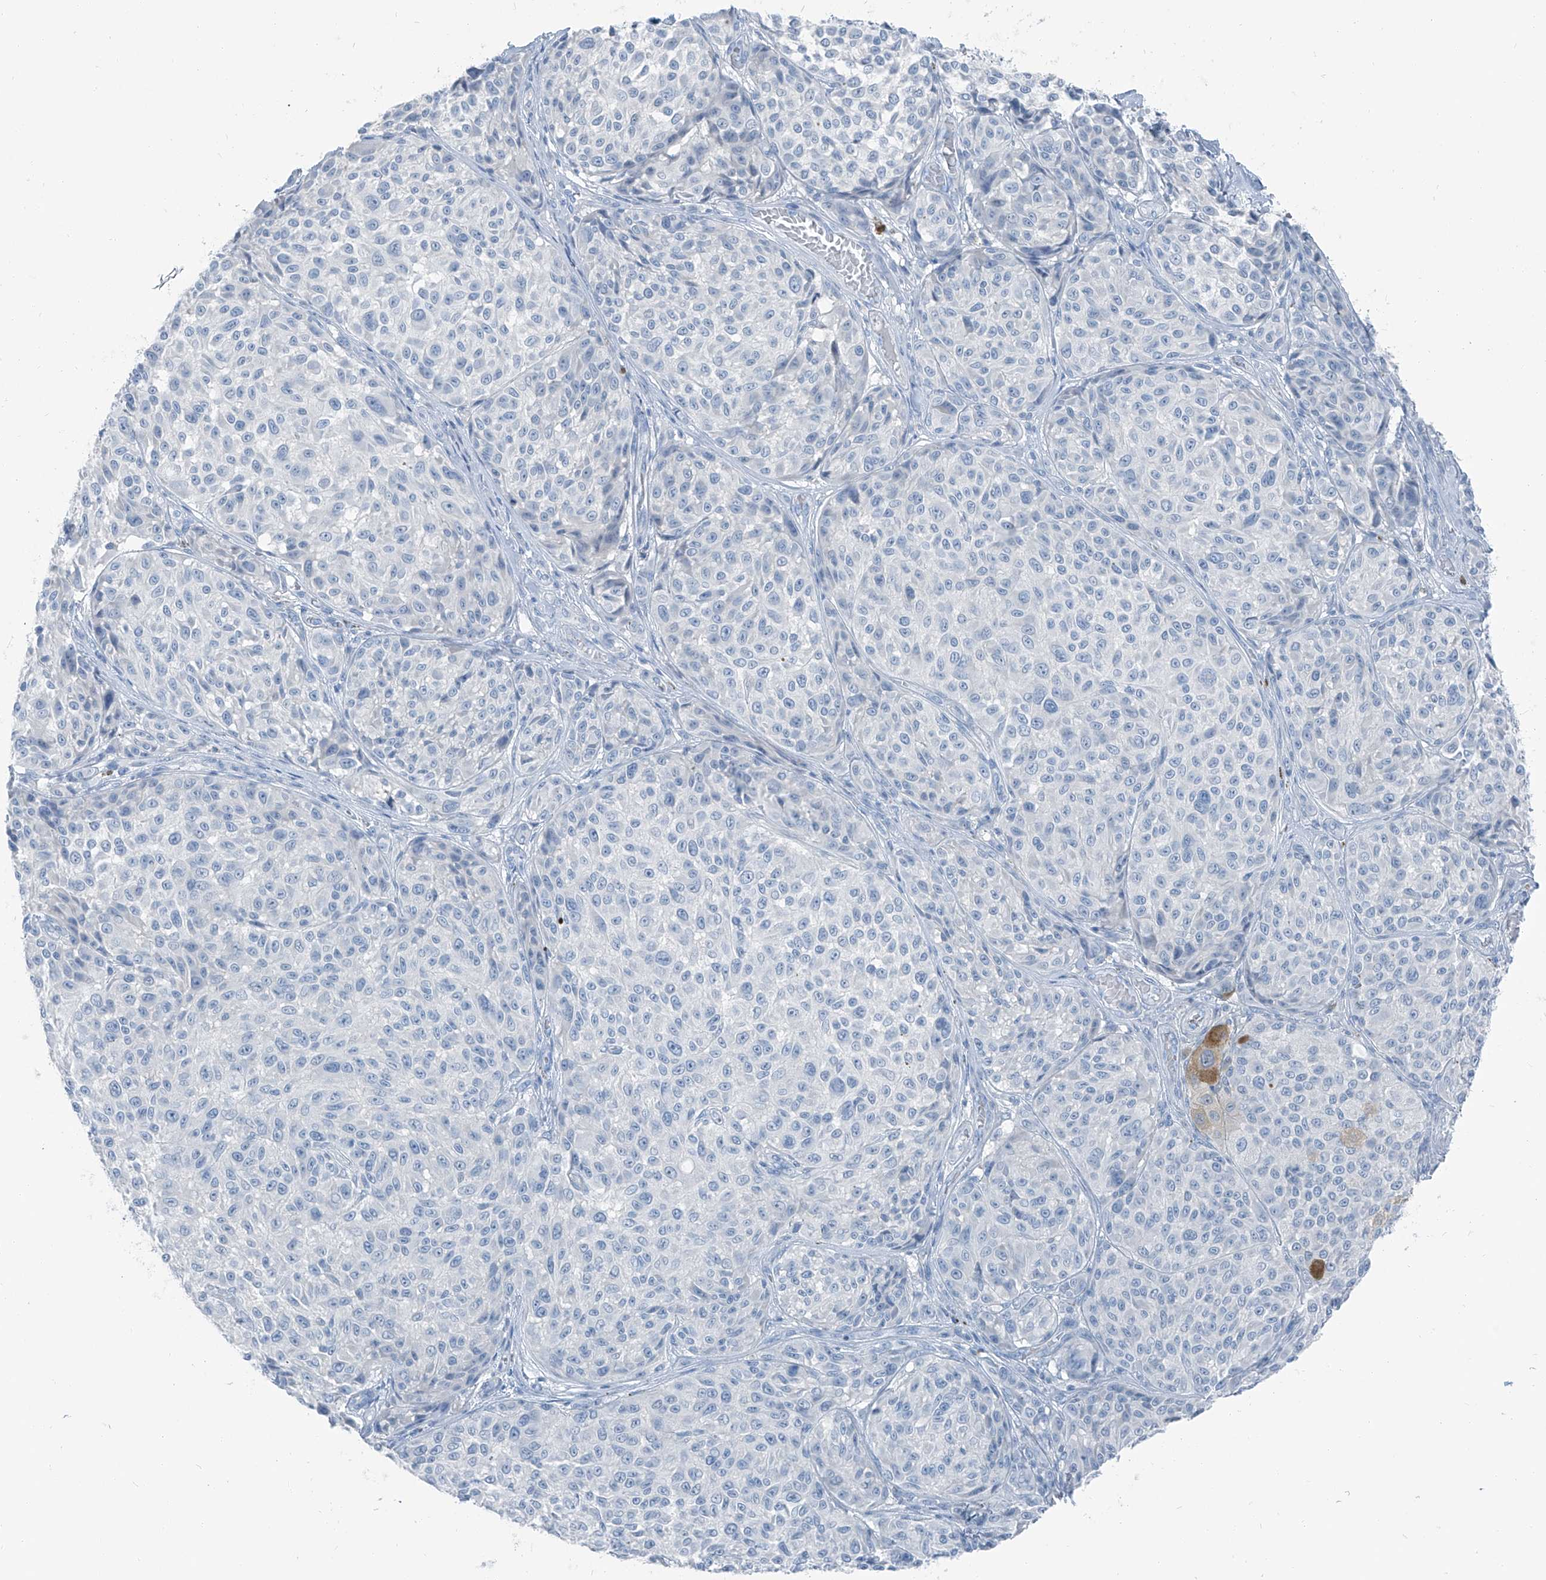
{"staining": {"intensity": "negative", "quantity": "none", "location": "none"}, "tissue": "melanoma", "cell_type": "Tumor cells", "image_type": "cancer", "snomed": [{"axis": "morphology", "description": "Malignant melanoma, NOS"}, {"axis": "topography", "description": "Skin"}], "caption": "IHC of malignant melanoma shows no positivity in tumor cells.", "gene": "RGN", "patient": {"sex": "male", "age": 83}}